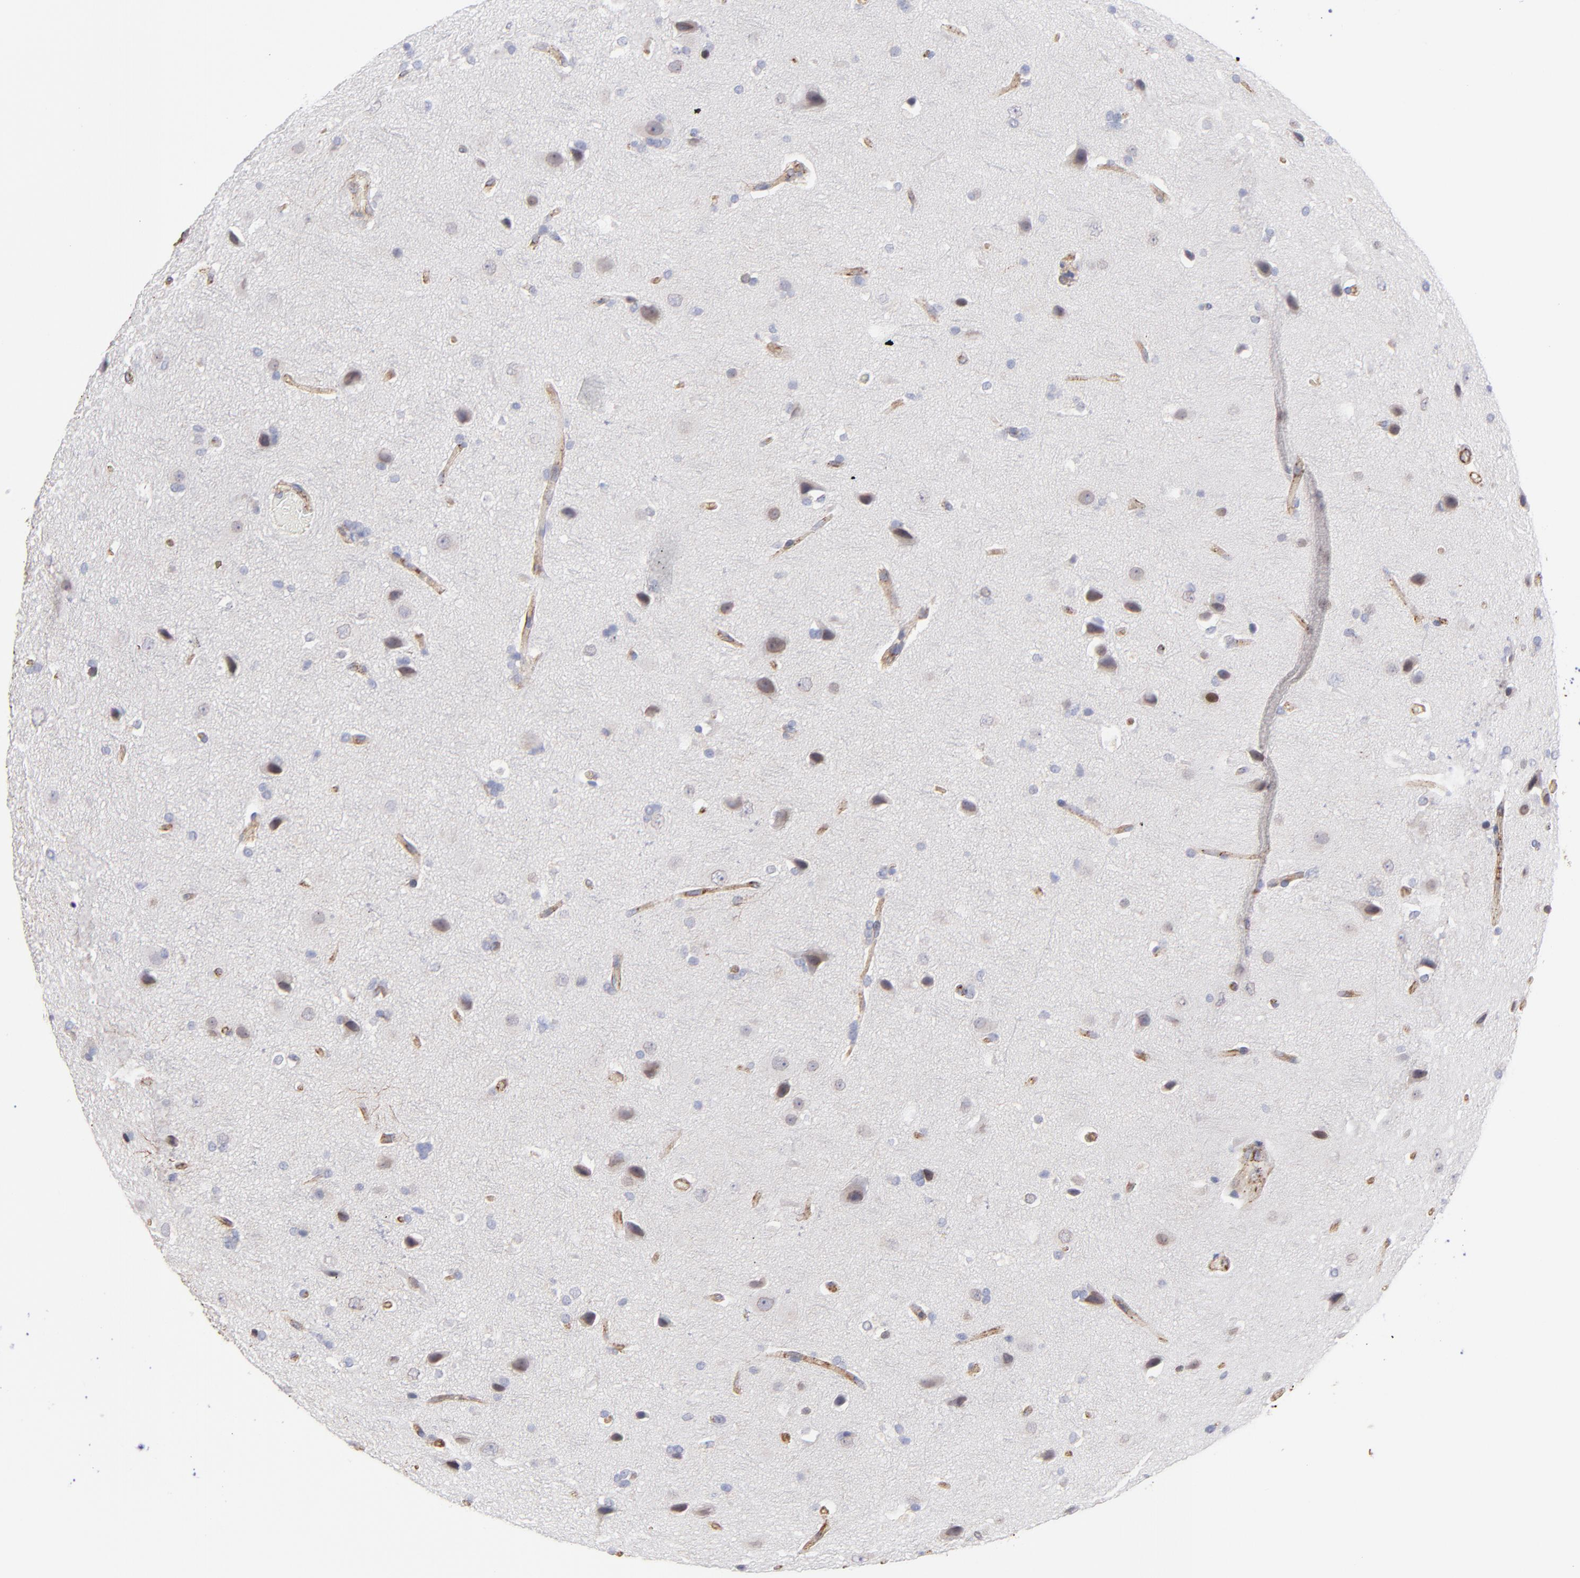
{"staining": {"intensity": "negative", "quantity": "none", "location": "none"}, "tissue": "glioma", "cell_type": "Tumor cells", "image_type": "cancer", "snomed": [{"axis": "morphology", "description": "Glioma, malignant, Low grade"}, {"axis": "topography", "description": "Cerebral cortex"}], "caption": "Glioma stained for a protein using immunohistochemistry exhibits no expression tumor cells.", "gene": "COX8C", "patient": {"sex": "female", "age": 47}}